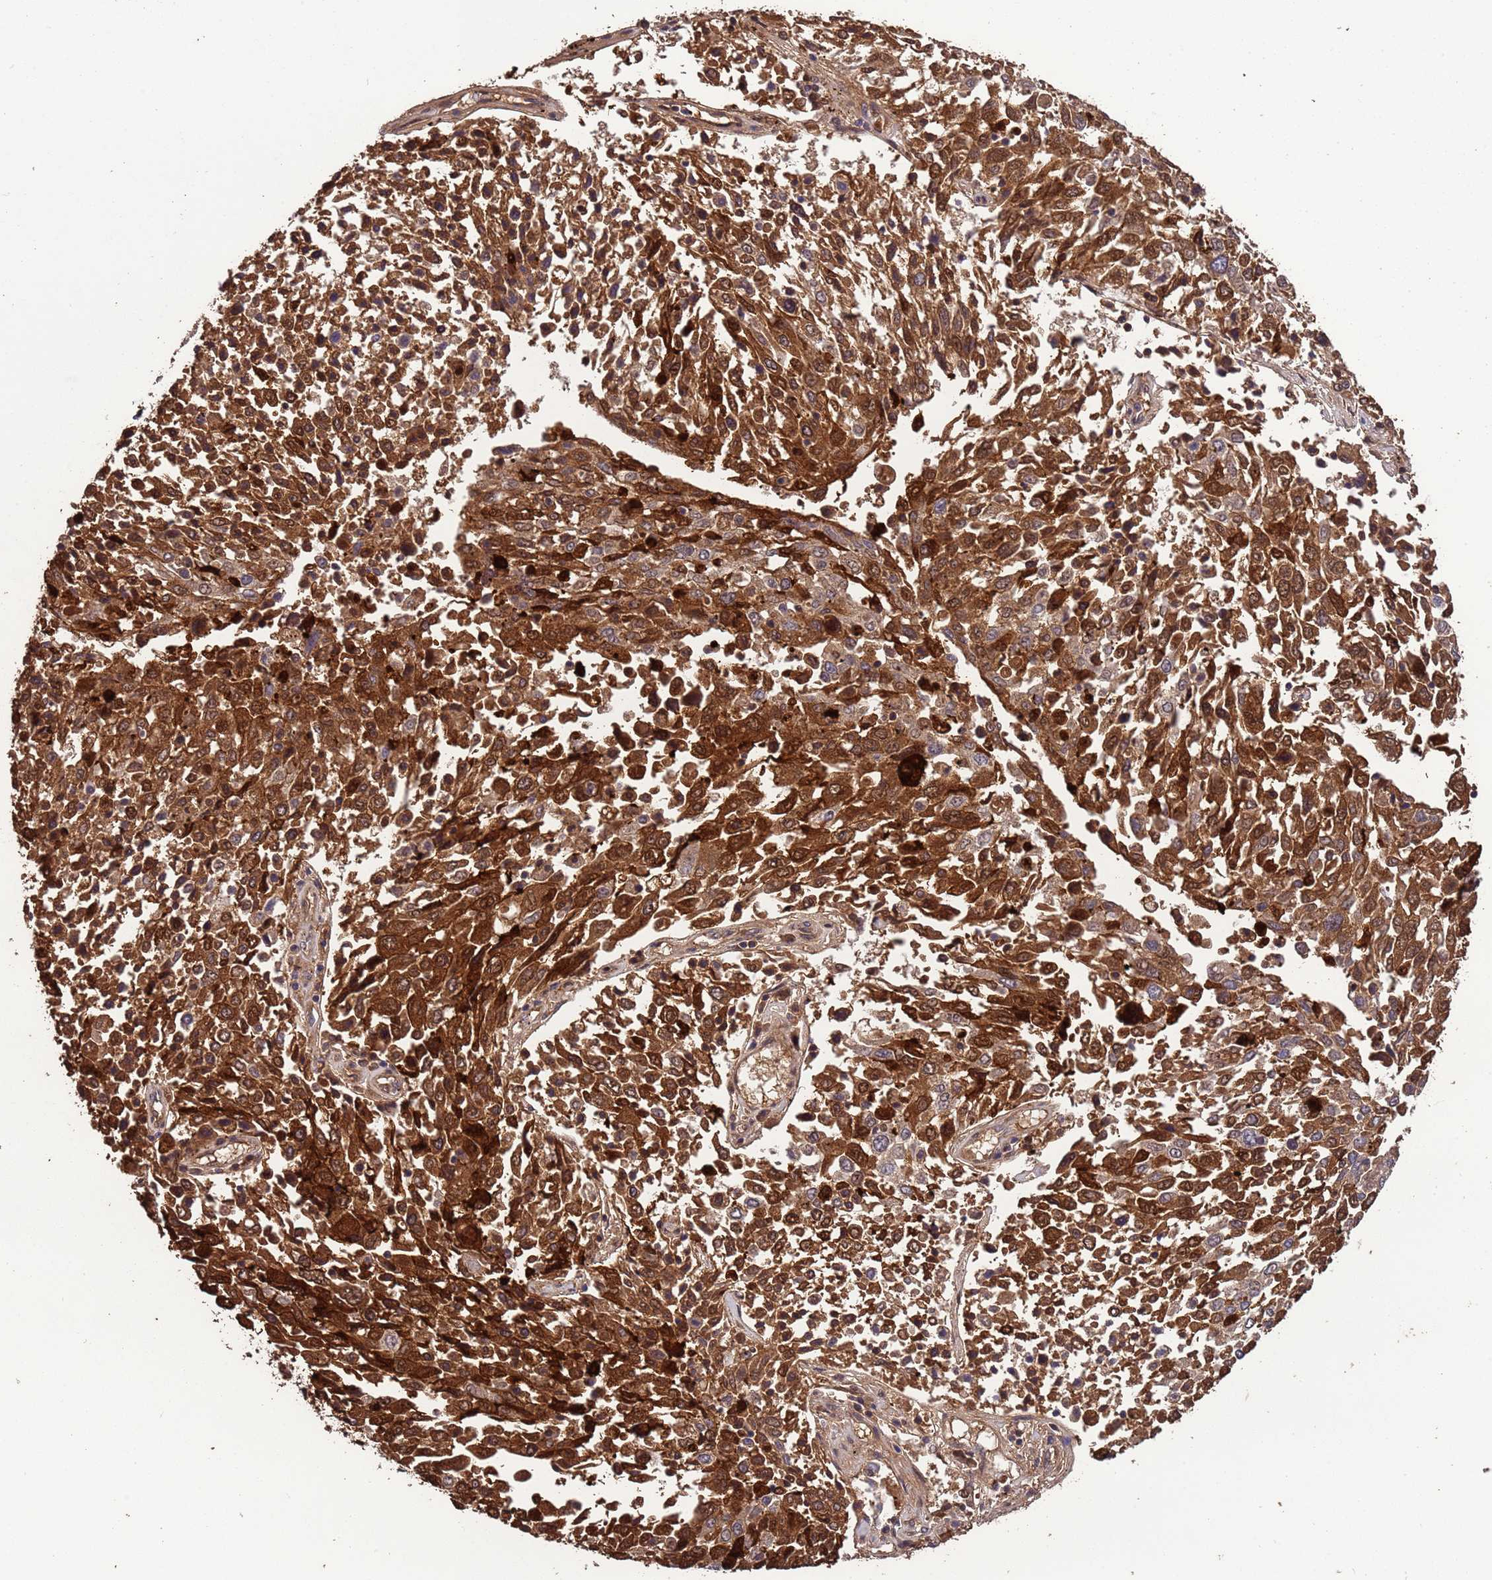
{"staining": {"intensity": "strong", "quantity": ">75%", "location": "cytoplasmic/membranous,nuclear"}, "tissue": "lung cancer", "cell_type": "Tumor cells", "image_type": "cancer", "snomed": [{"axis": "morphology", "description": "Squamous cell carcinoma, NOS"}, {"axis": "topography", "description": "Lung"}], "caption": "A micrograph showing strong cytoplasmic/membranous and nuclear expression in approximately >75% of tumor cells in lung squamous cell carcinoma, as visualized by brown immunohistochemical staining.", "gene": "CCDC184", "patient": {"sex": "male", "age": 65}}